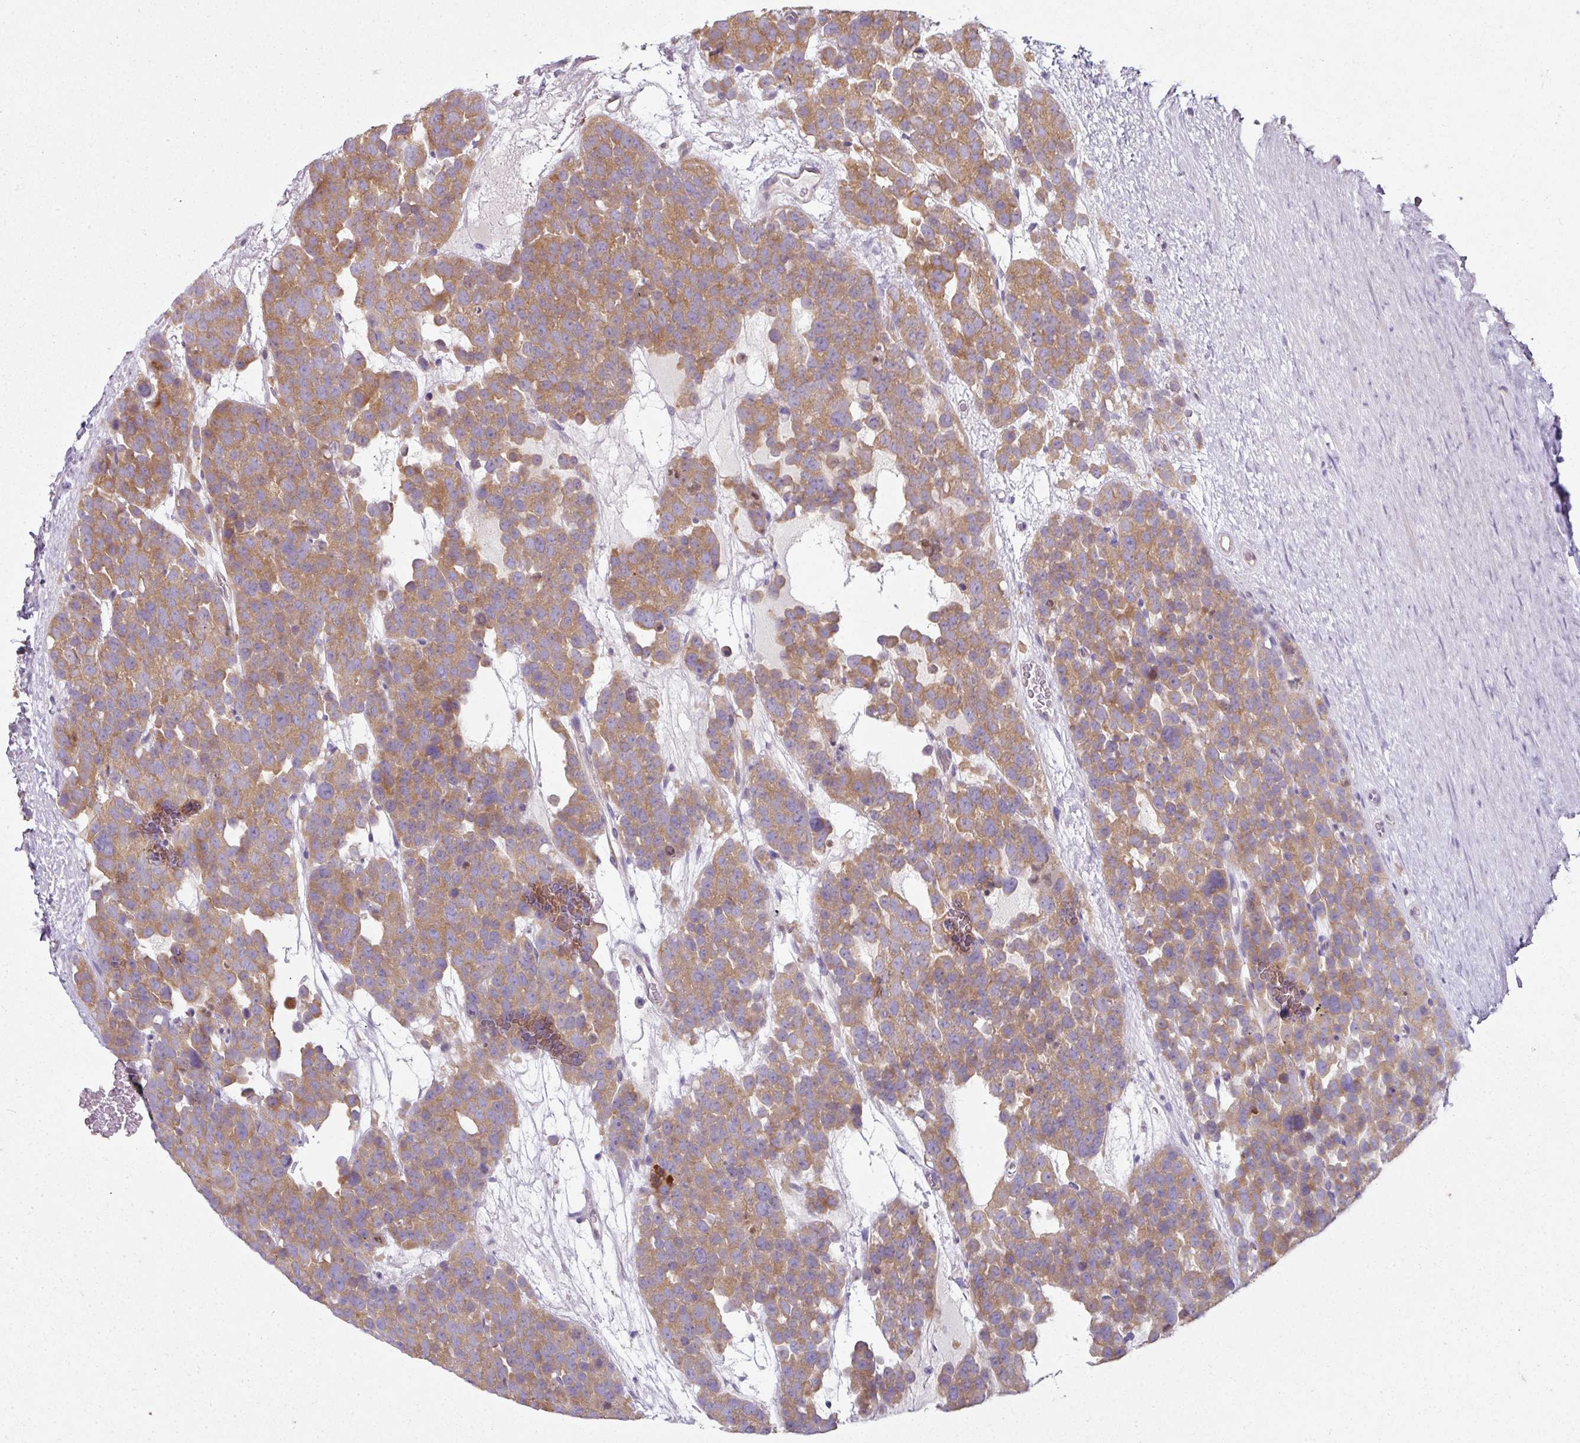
{"staining": {"intensity": "moderate", "quantity": ">75%", "location": "cytoplasmic/membranous"}, "tissue": "testis cancer", "cell_type": "Tumor cells", "image_type": "cancer", "snomed": [{"axis": "morphology", "description": "Seminoma, NOS"}, {"axis": "topography", "description": "Testis"}], "caption": "Testis cancer (seminoma) stained for a protein (brown) displays moderate cytoplasmic/membranous positive positivity in about >75% of tumor cells.", "gene": "C19orf33", "patient": {"sex": "male", "age": 71}}